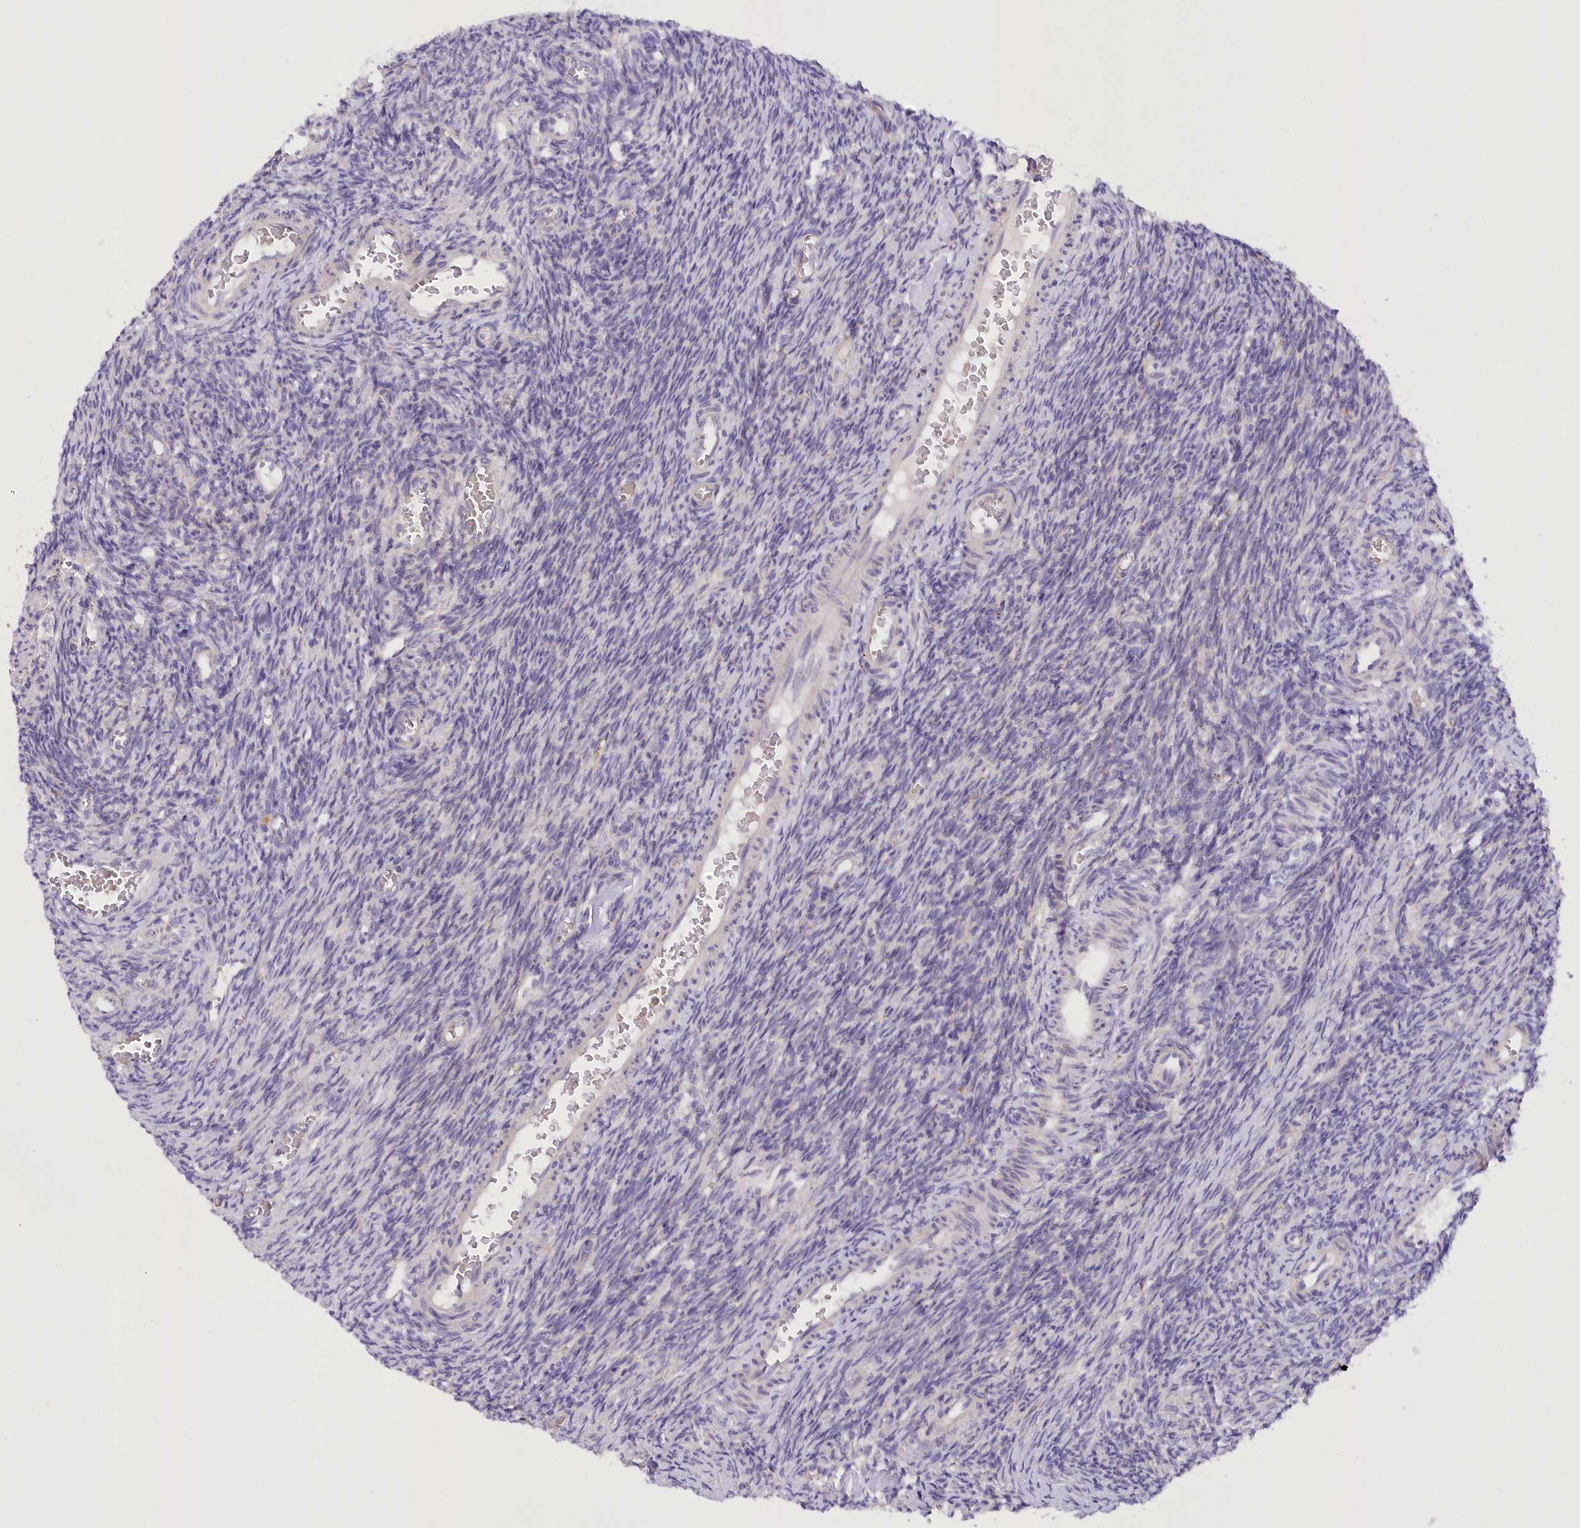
{"staining": {"intensity": "negative", "quantity": "none", "location": "none"}, "tissue": "ovary", "cell_type": "Ovarian stroma cells", "image_type": "normal", "snomed": [{"axis": "morphology", "description": "Normal tissue, NOS"}, {"axis": "topography", "description": "Ovary"}], "caption": "DAB (3,3'-diaminobenzidine) immunohistochemical staining of normal ovary exhibits no significant expression in ovarian stroma cells.", "gene": "DCUN1D1", "patient": {"sex": "female", "age": 27}}